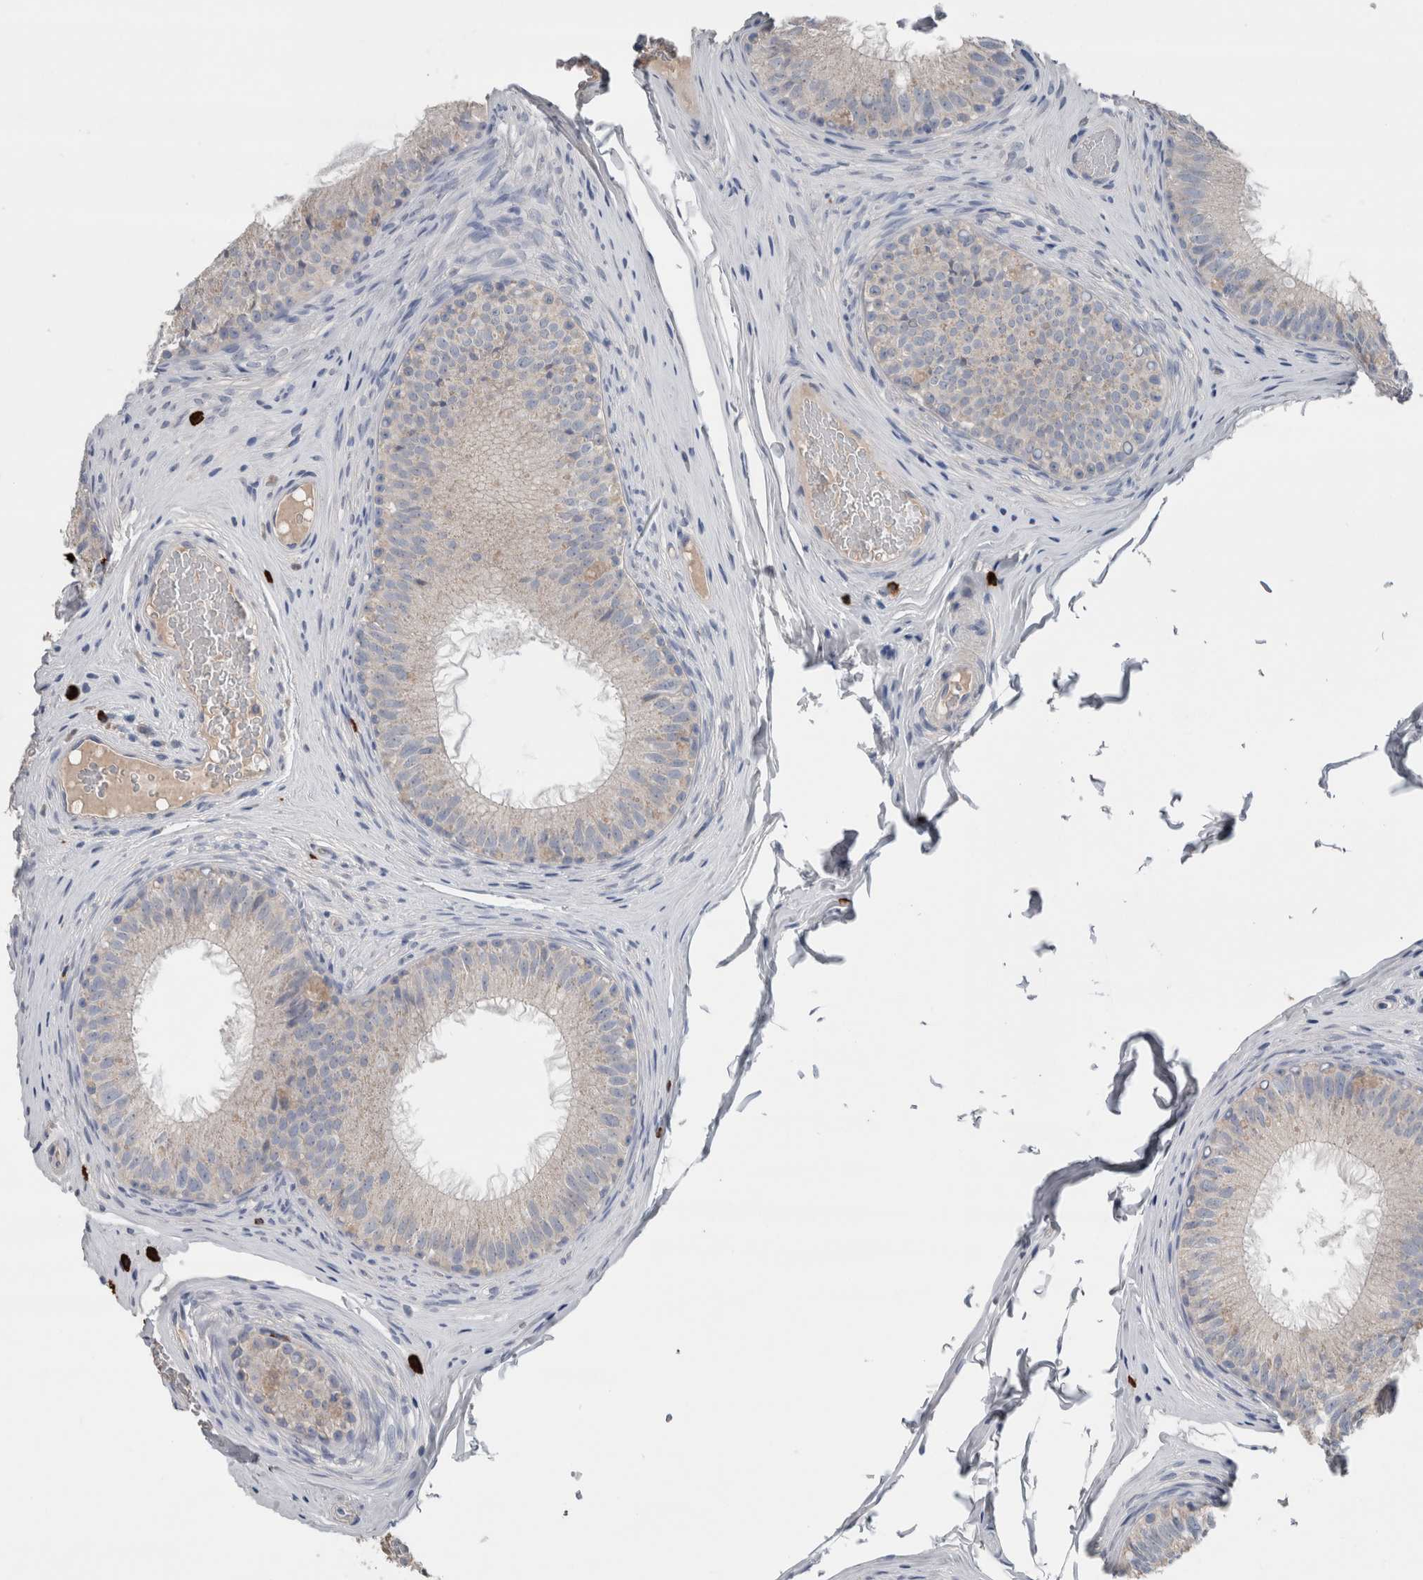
{"staining": {"intensity": "negative", "quantity": "none", "location": "none"}, "tissue": "epididymis", "cell_type": "Glandular cells", "image_type": "normal", "snomed": [{"axis": "morphology", "description": "Normal tissue, NOS"}, {"axis": "topography", "description": "Epididymis"}], "caption": "An IHC photomicrograph of normal epididymis is shown. There is no staining in glandular cells of epididymis. (DAB IHC, high magnification).", "gene": "CRNN", "patient": {"sex": "male", "age": 32}}